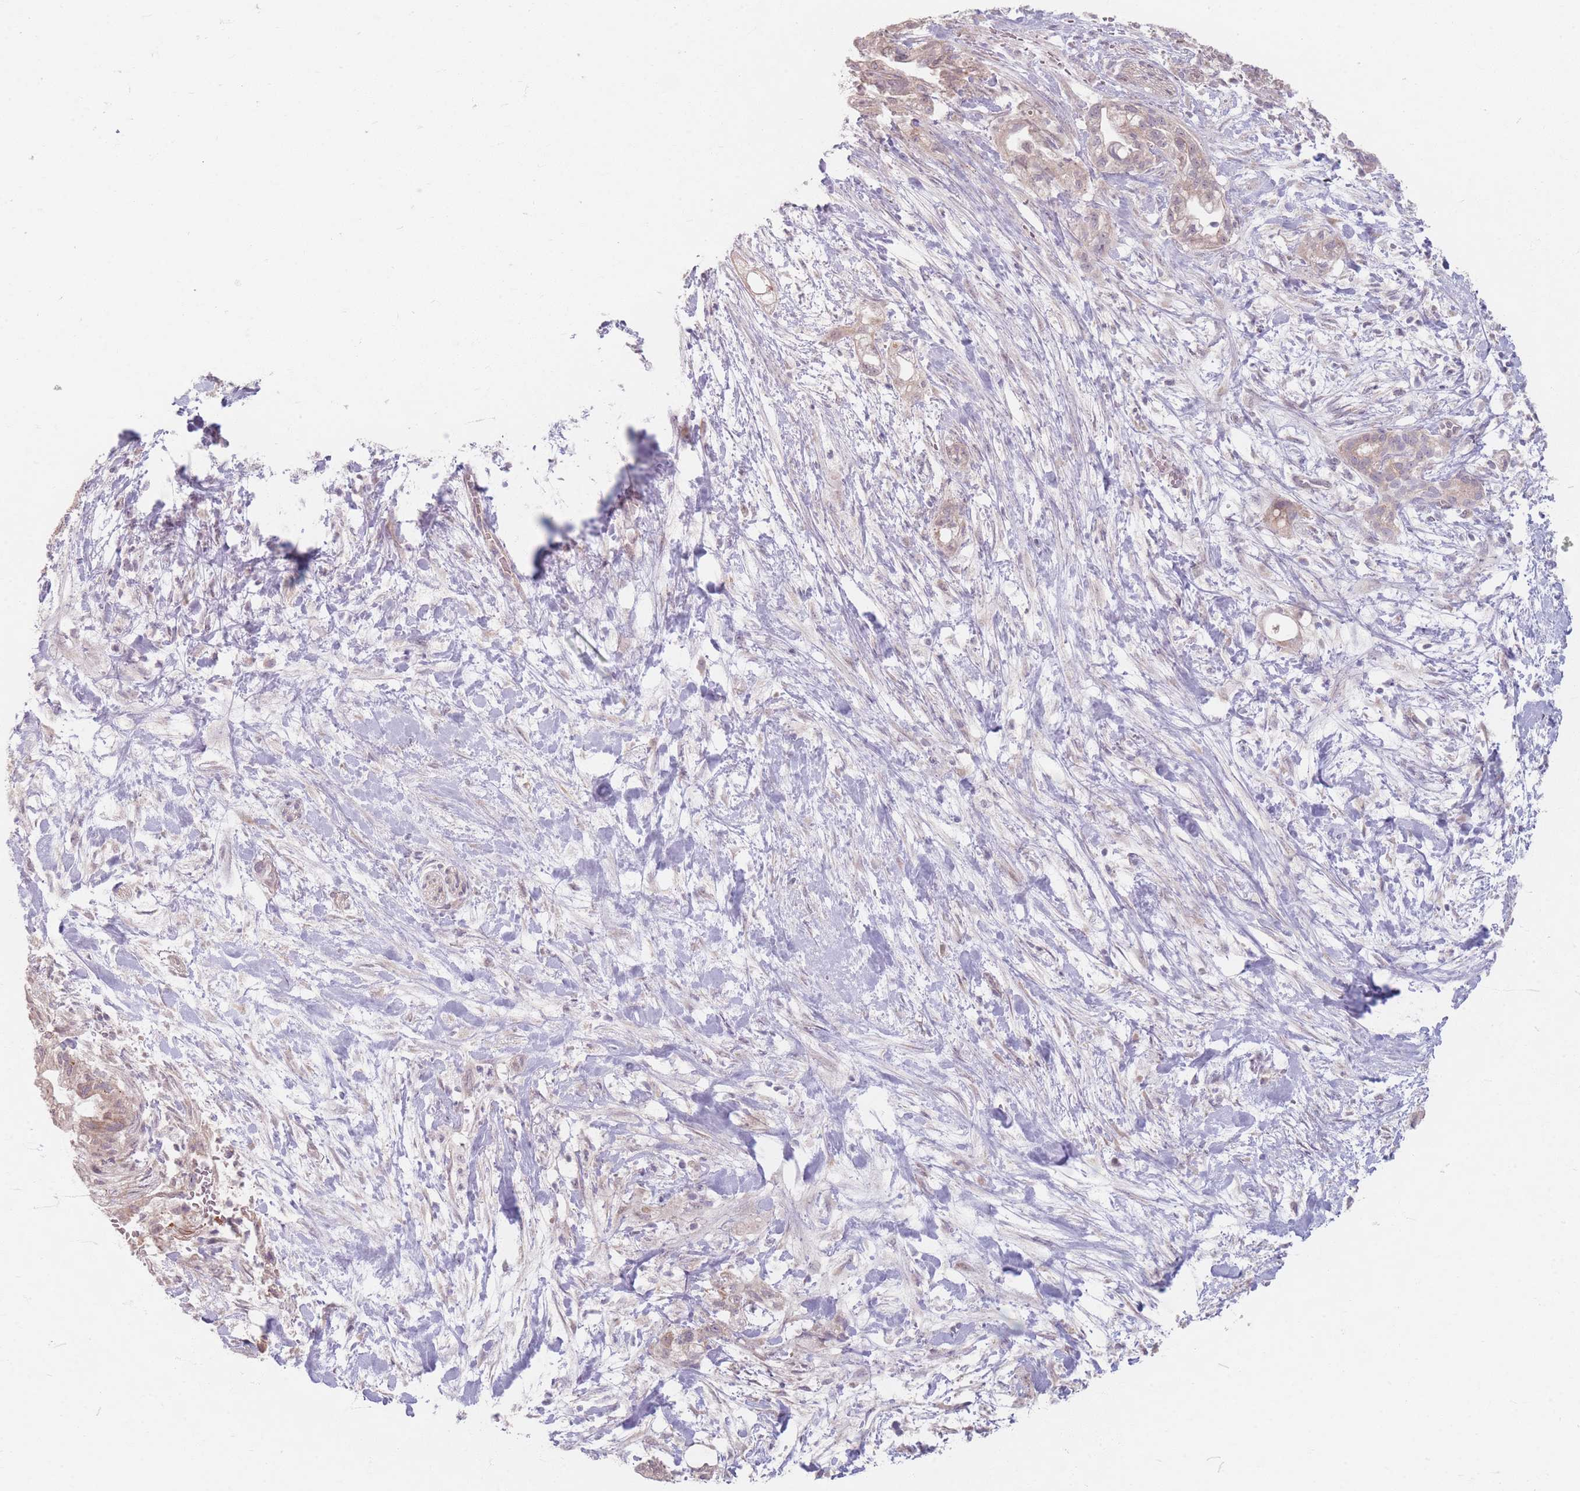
{"staining": {"intensity": "weak", "quantity": ">75%", "location": "cytoplasmic/membranous"}, "tissue": "pancreatic cancer", "cell_type": "Tumor cells", "image_type": "cancer", "snomed": [{"axis": "morphology", "description": "Adenocarcinoma, NOS"}, {"axis": "topography", "description": "Pancreas"}], "caption": "Protein analysis of pancreatic adenocarcinoma tissue reveals weak cytoplasmic/membranous expression in approximately >75% of tumor cells.", "gene": "GABRA6", "patient": {"sex": "male", "age": 44}}